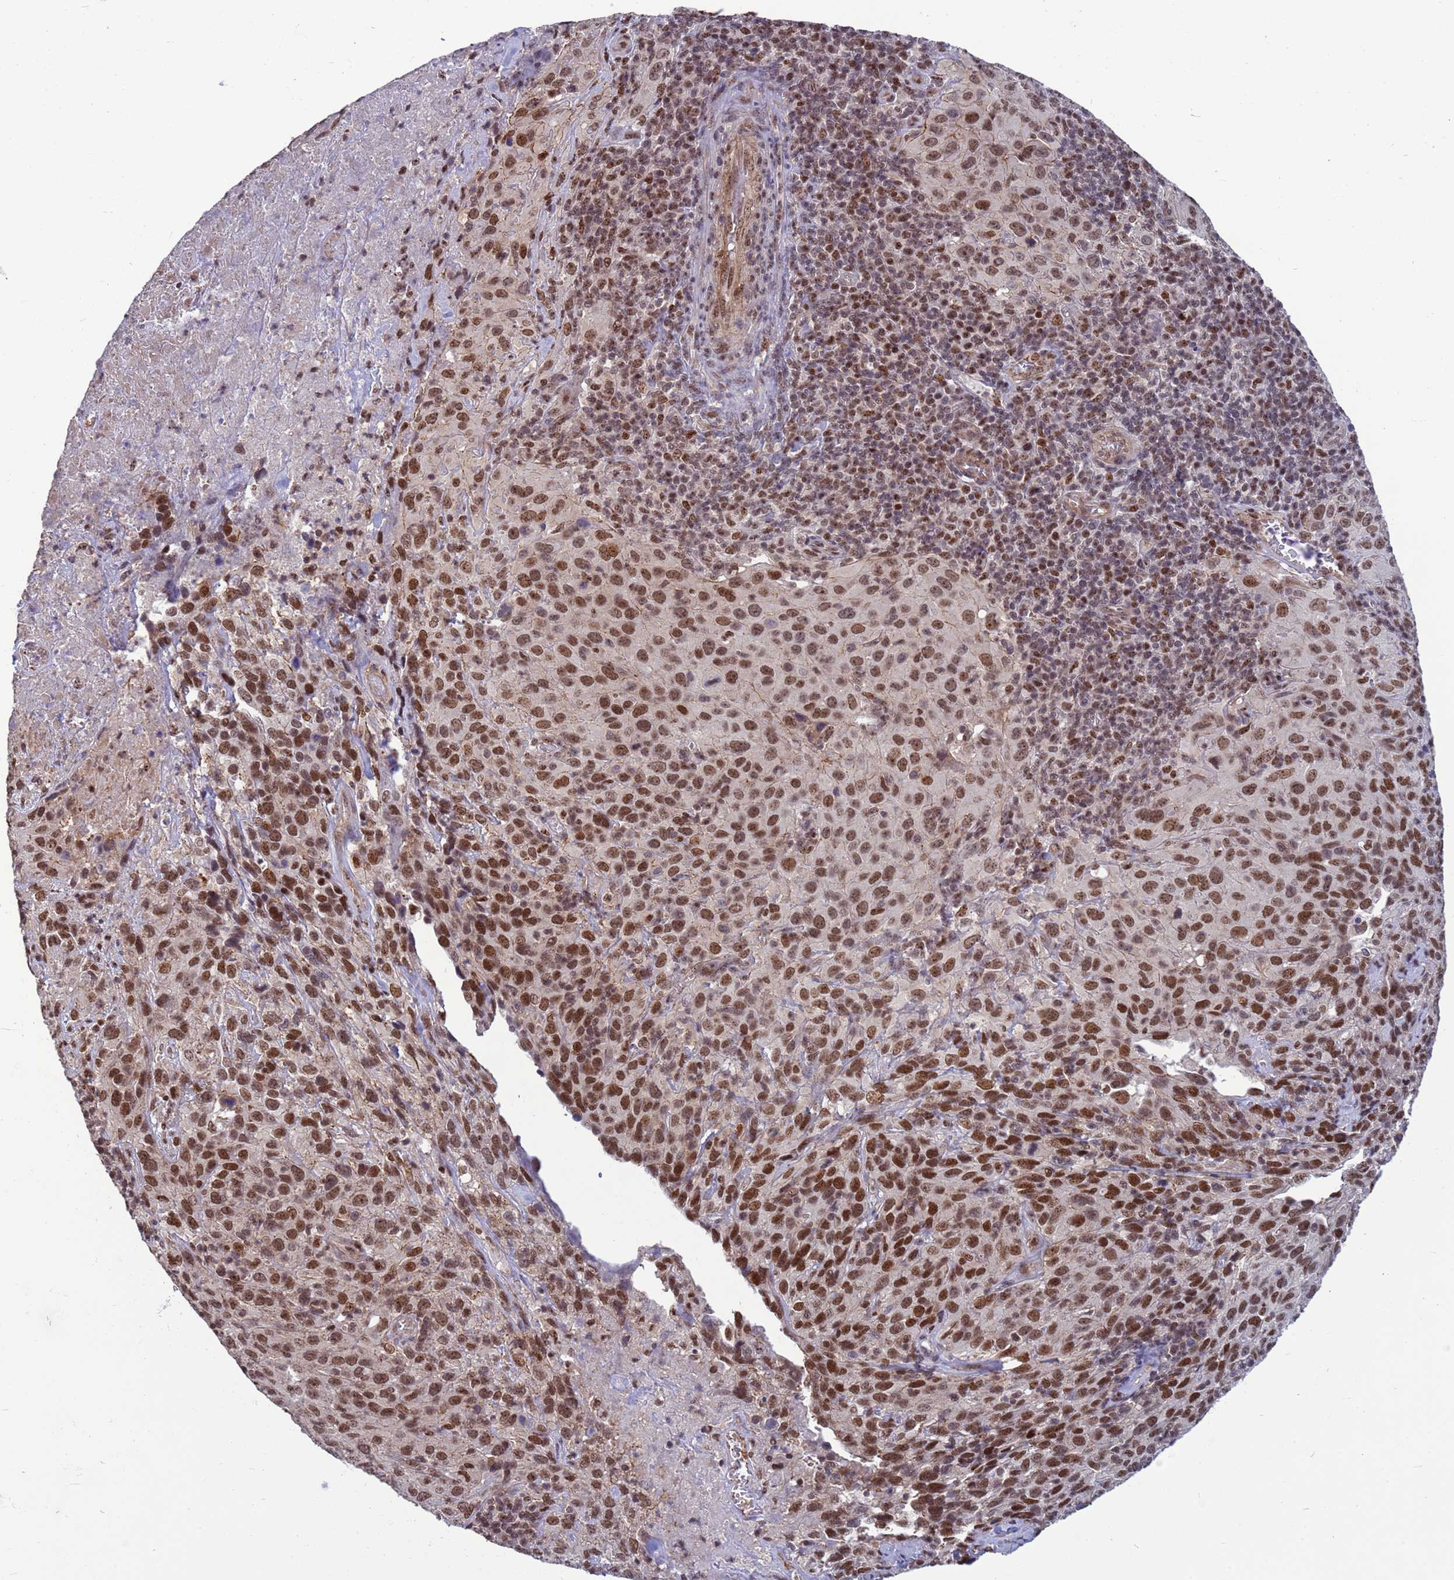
{"staining": {"intensity": "strong", "quantity": ">75%", "location": "nuclear"}, "tissue": "cervical cancer", "cell_type": "Tumor cells", "image_type": "cancer", "snomed": [{"axis": "morphology", "description": "Squamous cell carcinoma, NOS"}, {"axis": "topography", "description": "Cervix"}], "caption": "An image showing strong nuclear positivity in about >75% of tumor cells in cervical cancer (squamous cell carcinoma), as visualized by brown immunohistochemical staining.", "gene": "NSL1", "patient": {"sex": "female", "age": 51}}